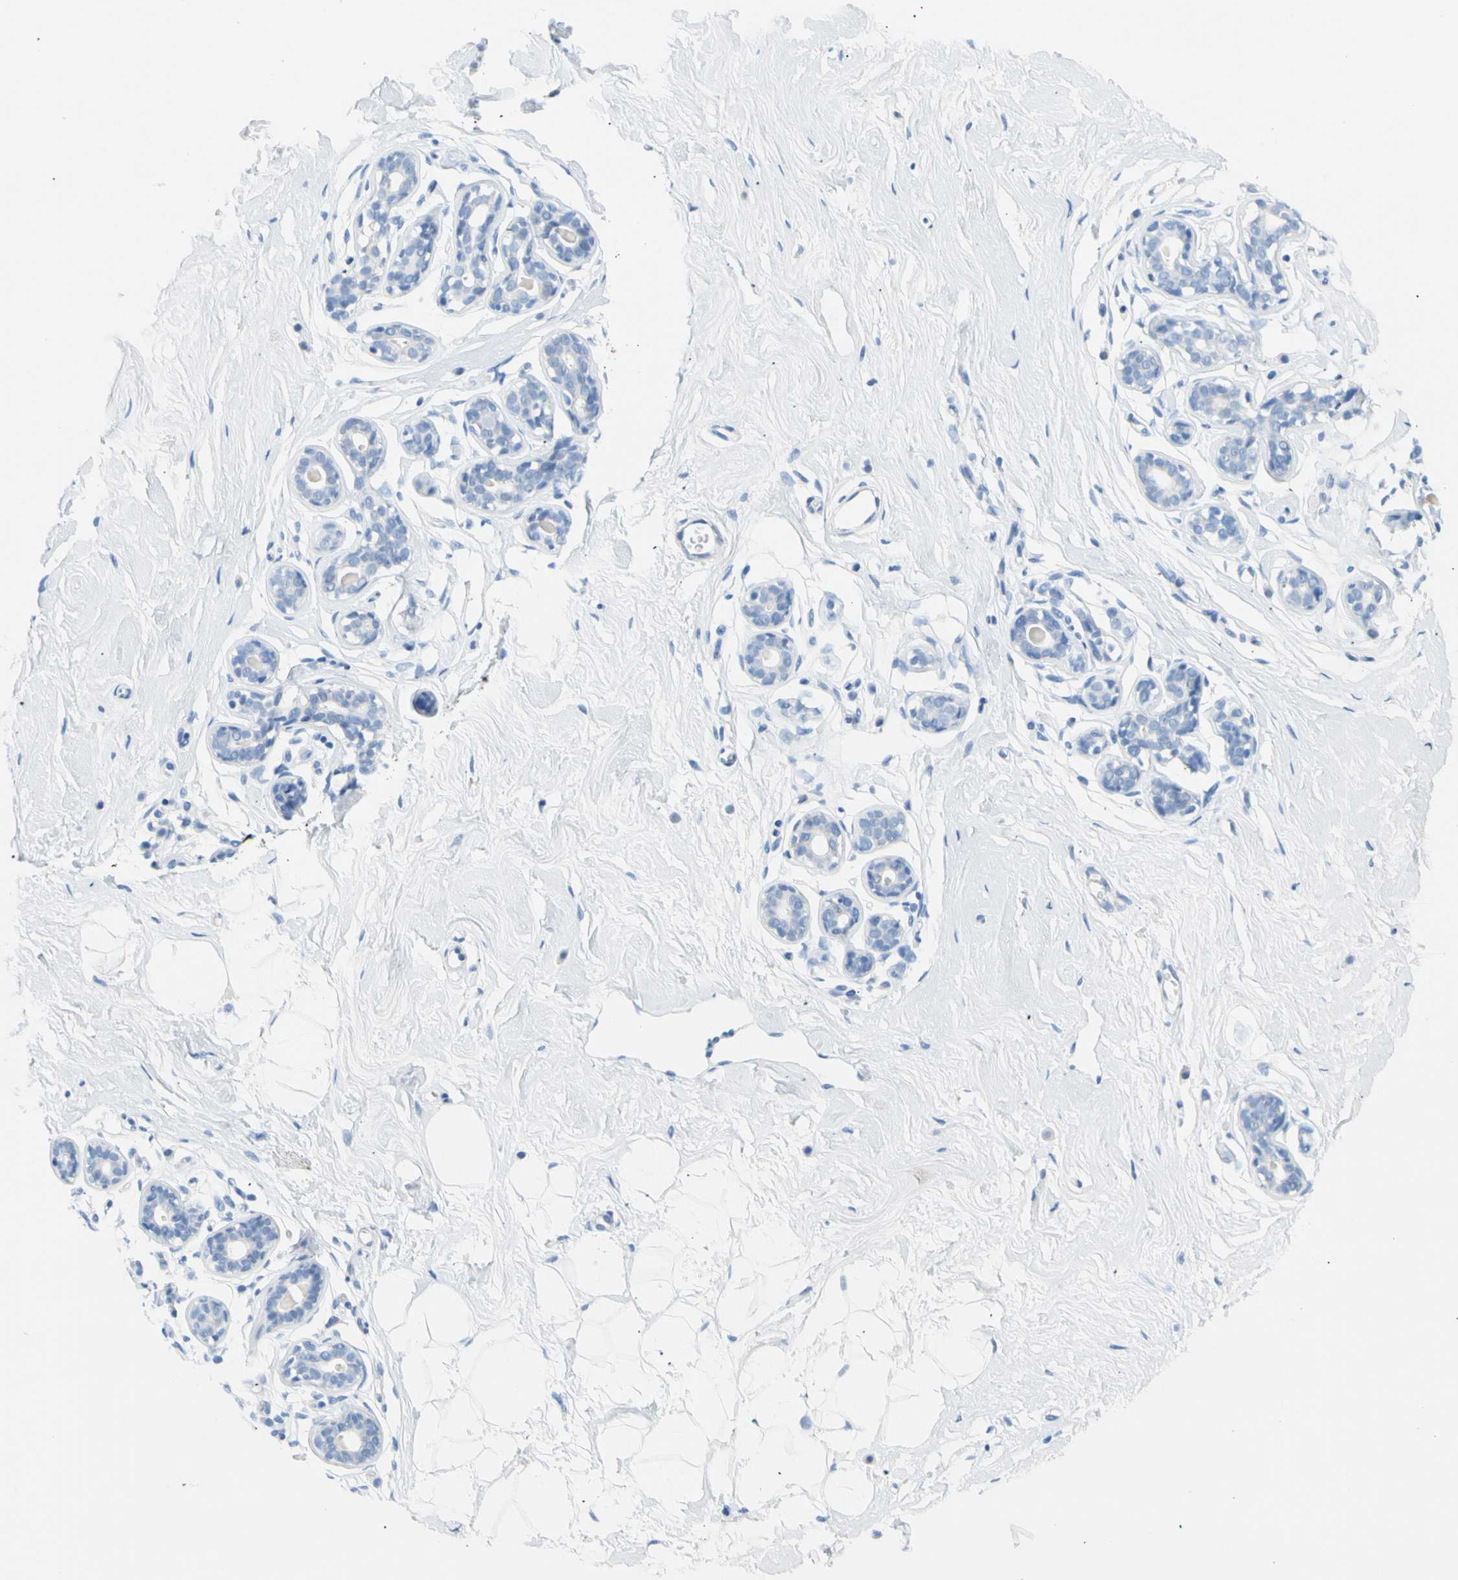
{"staining": {"intensity": "negative", "quantity": "none", "location": "none"}, "tissue": "breast", "cell_type": "Adipocytes", "image_type": "normal", "snomed": [{"axis": "morphology", "description": "Normal tissue, NOS"}, {"axis": "topography", "description": "Breast"}], "caption": "Immunohistochemistry histopathology image of unremarkable breast stained for a protein (brown), which shows no positivity in adipocytes.", "gene": "CEL", "patient": {"sex": "female", "age": 23}}